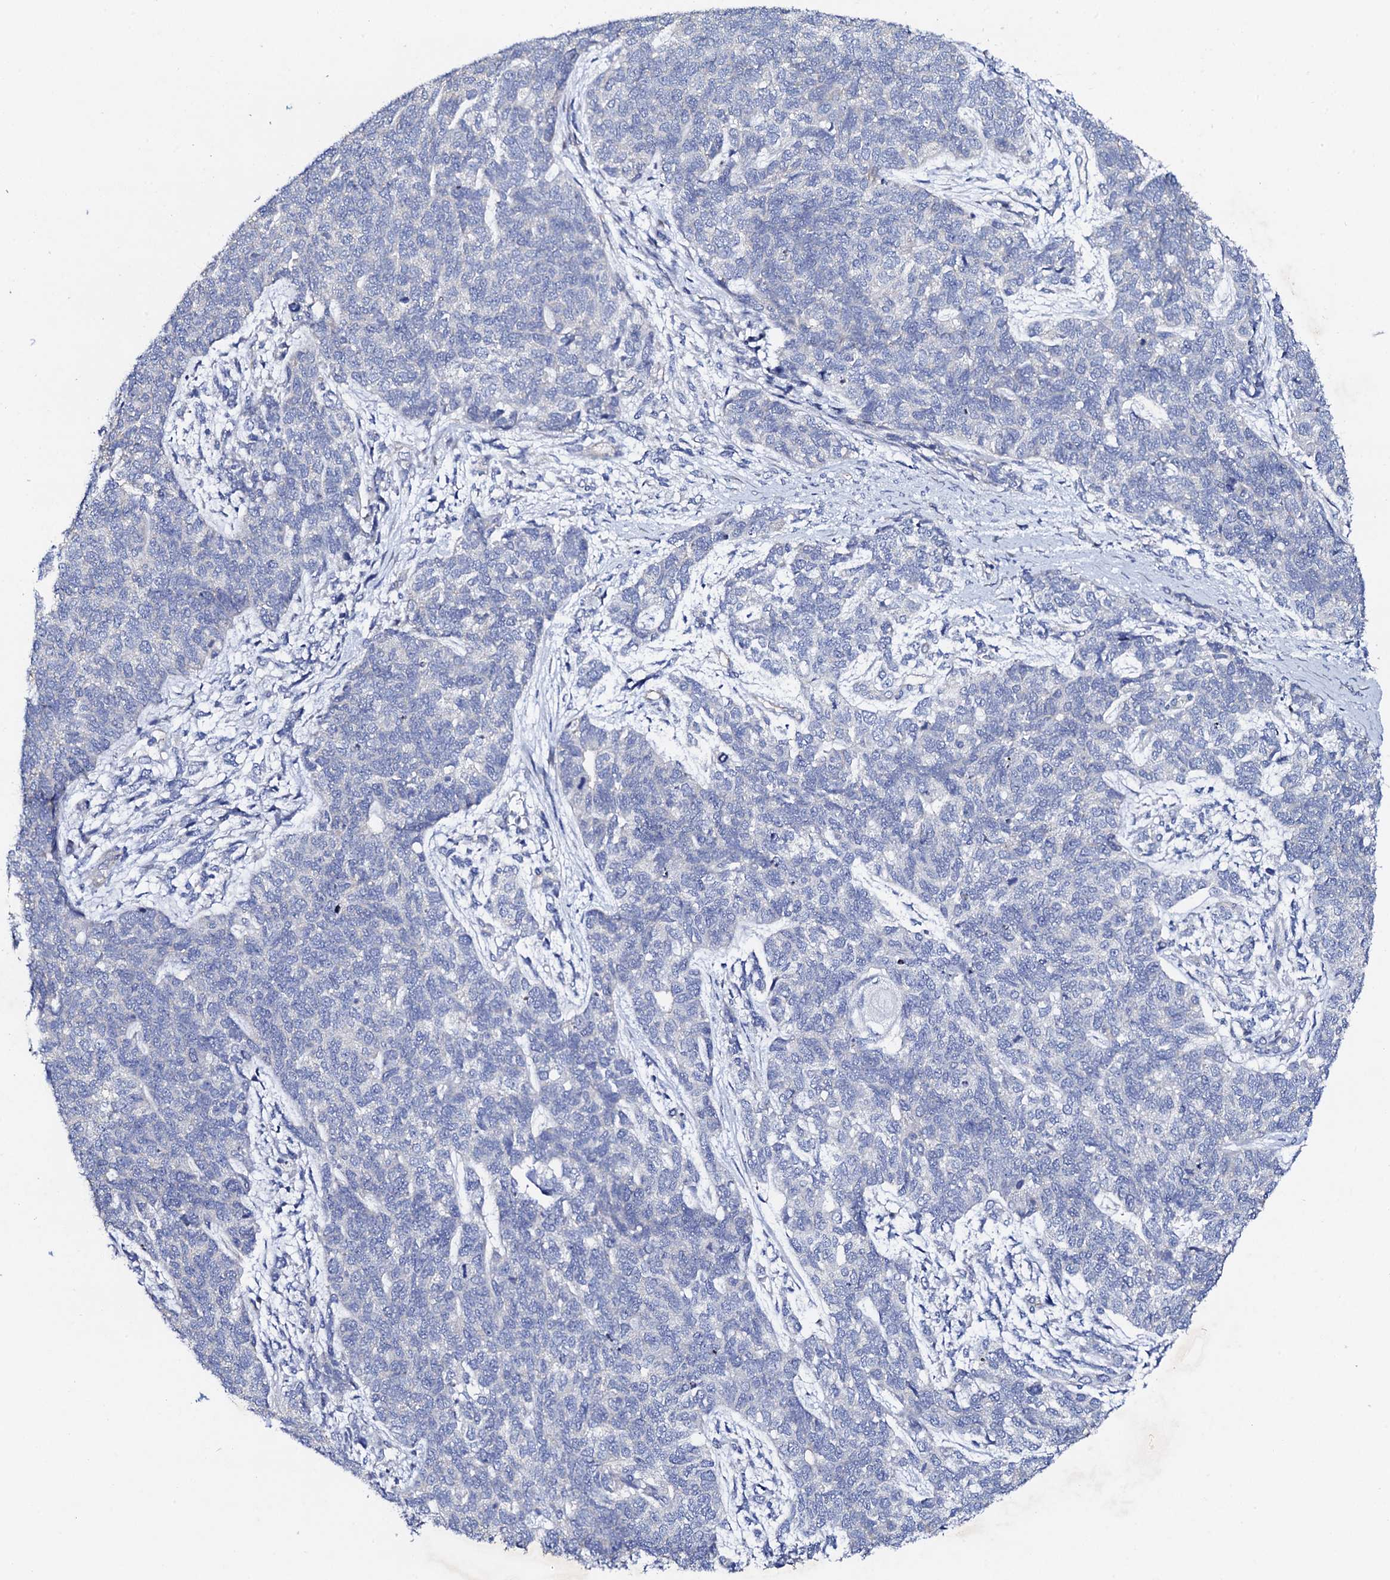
{"staining": {"intensity": "negative", "quantity": "none", "location": "none"}, "tissue": "cervical cancer", "cell_type": "Tumor cells", "image_type": "cancer", "snomed": [{"axis": "morphology", "description": "Squamous cell carcinoma, NOS"}, {"axis": "topography", "description": "Cervix"}], "caption": "A high-resolution histopathology image shows immunohistochemistry (IHC) staining of cervical squamous cell carcinoma, which exhibits no significant positivity in tumor cells. (IHC, brightfield microscopy, high magnification).", "gene": "TRDN", "patient": {"sex": "female", "age": 63}}